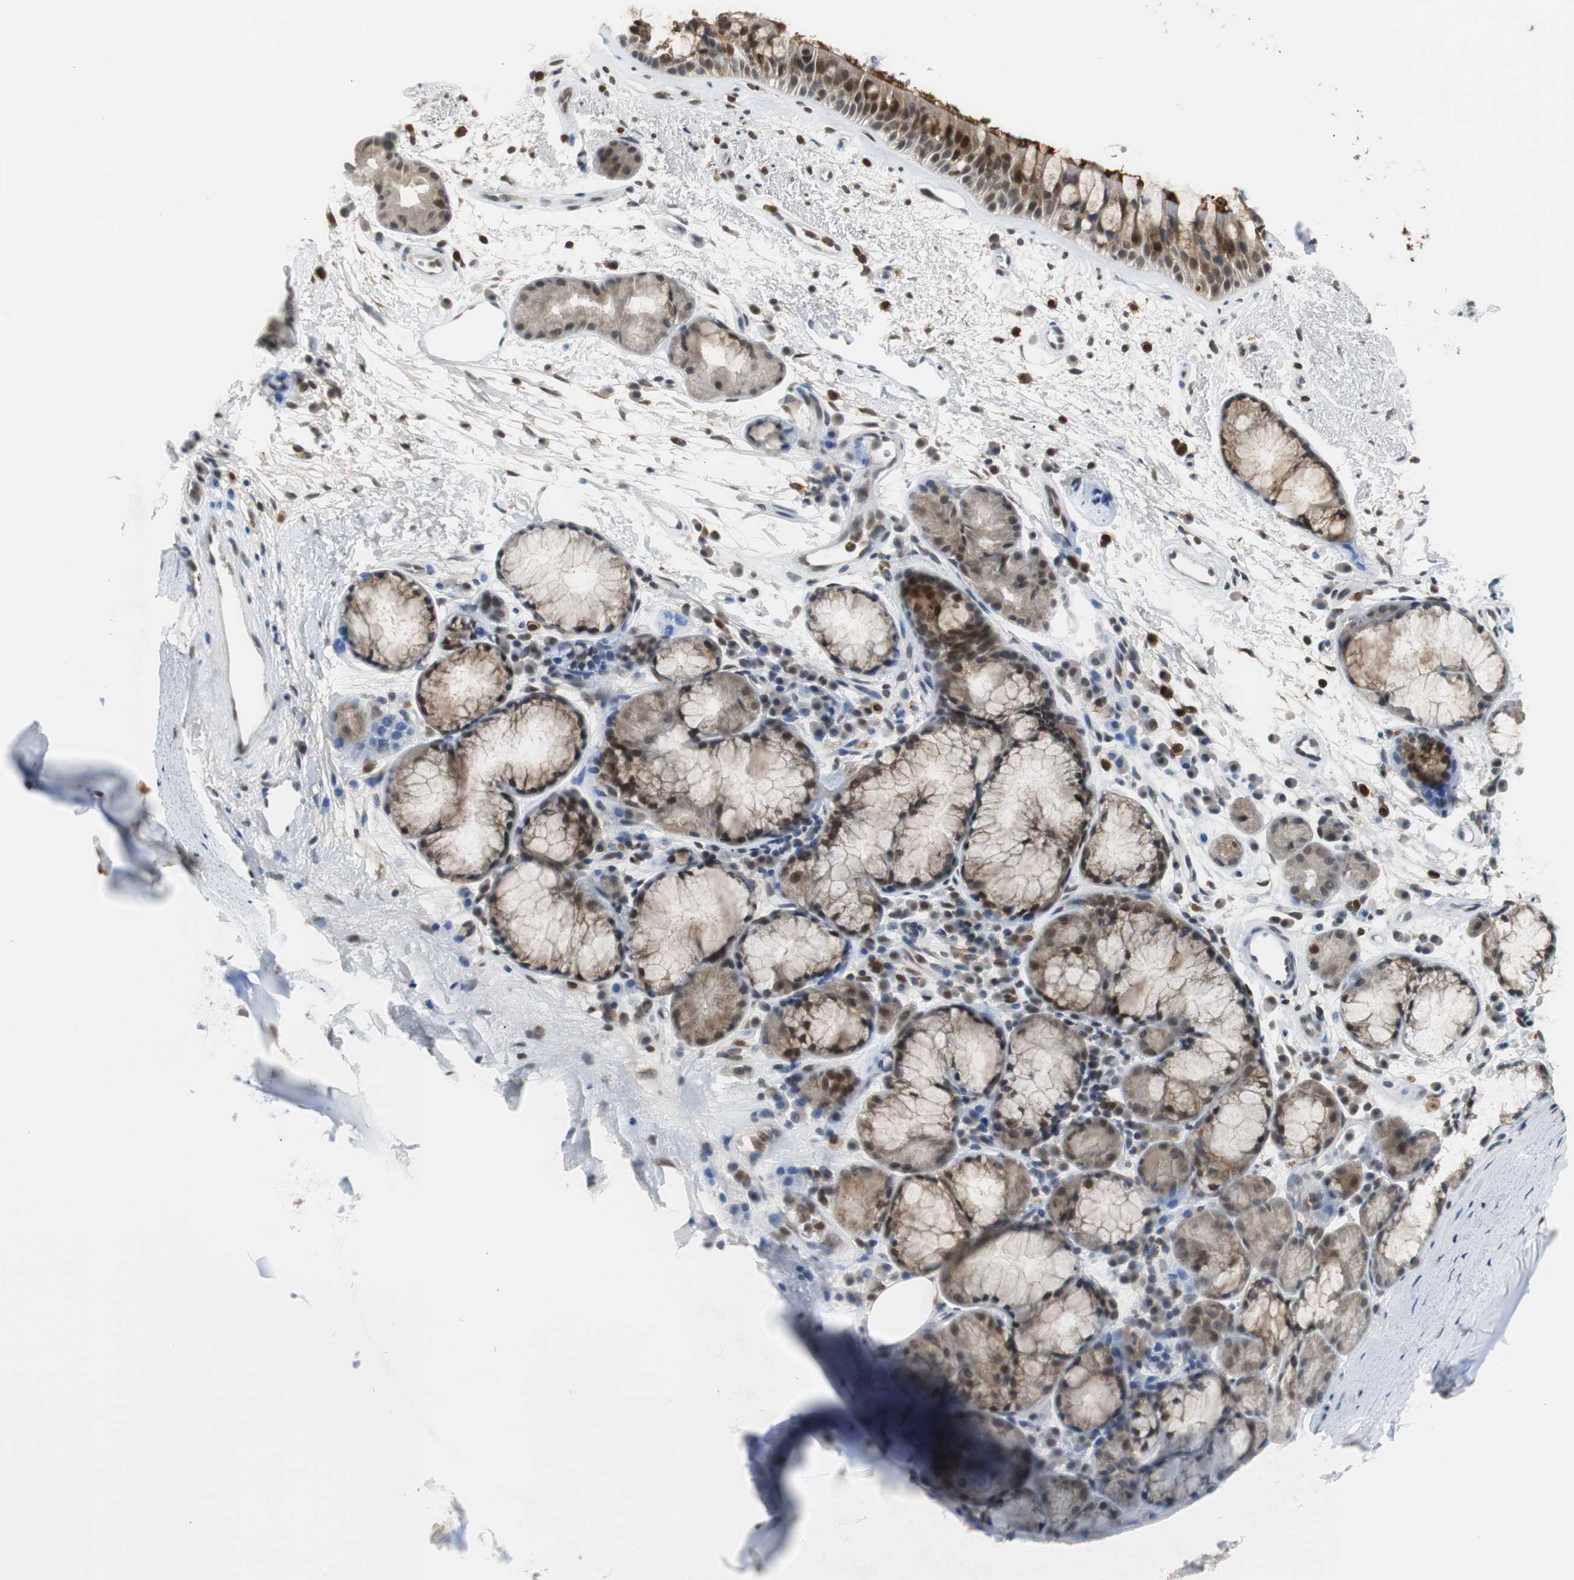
{"staining": {"intensity": "strong", "quantity": ">75%", "location": "cytoplasmic/membranous,nuclear"}, "tissue": "bronchus", "cell_type": "Respiratory epithelial cells", "image_type": "normal", "snomed": [{"axis": "morphology", "description": "Normal tissue, NOS"}, {"axis": "topography", "description": "Bronchus"}], "caption": "Strong cytoplasmic/membranous,nuclear positivity is present in about >75% of respiratory epithelial cells in normal bronchus. (IHC, brightfield microscopy, high magnification).", "gene": "SIRT1", "patient": {"sex": "female", "age": 54}}